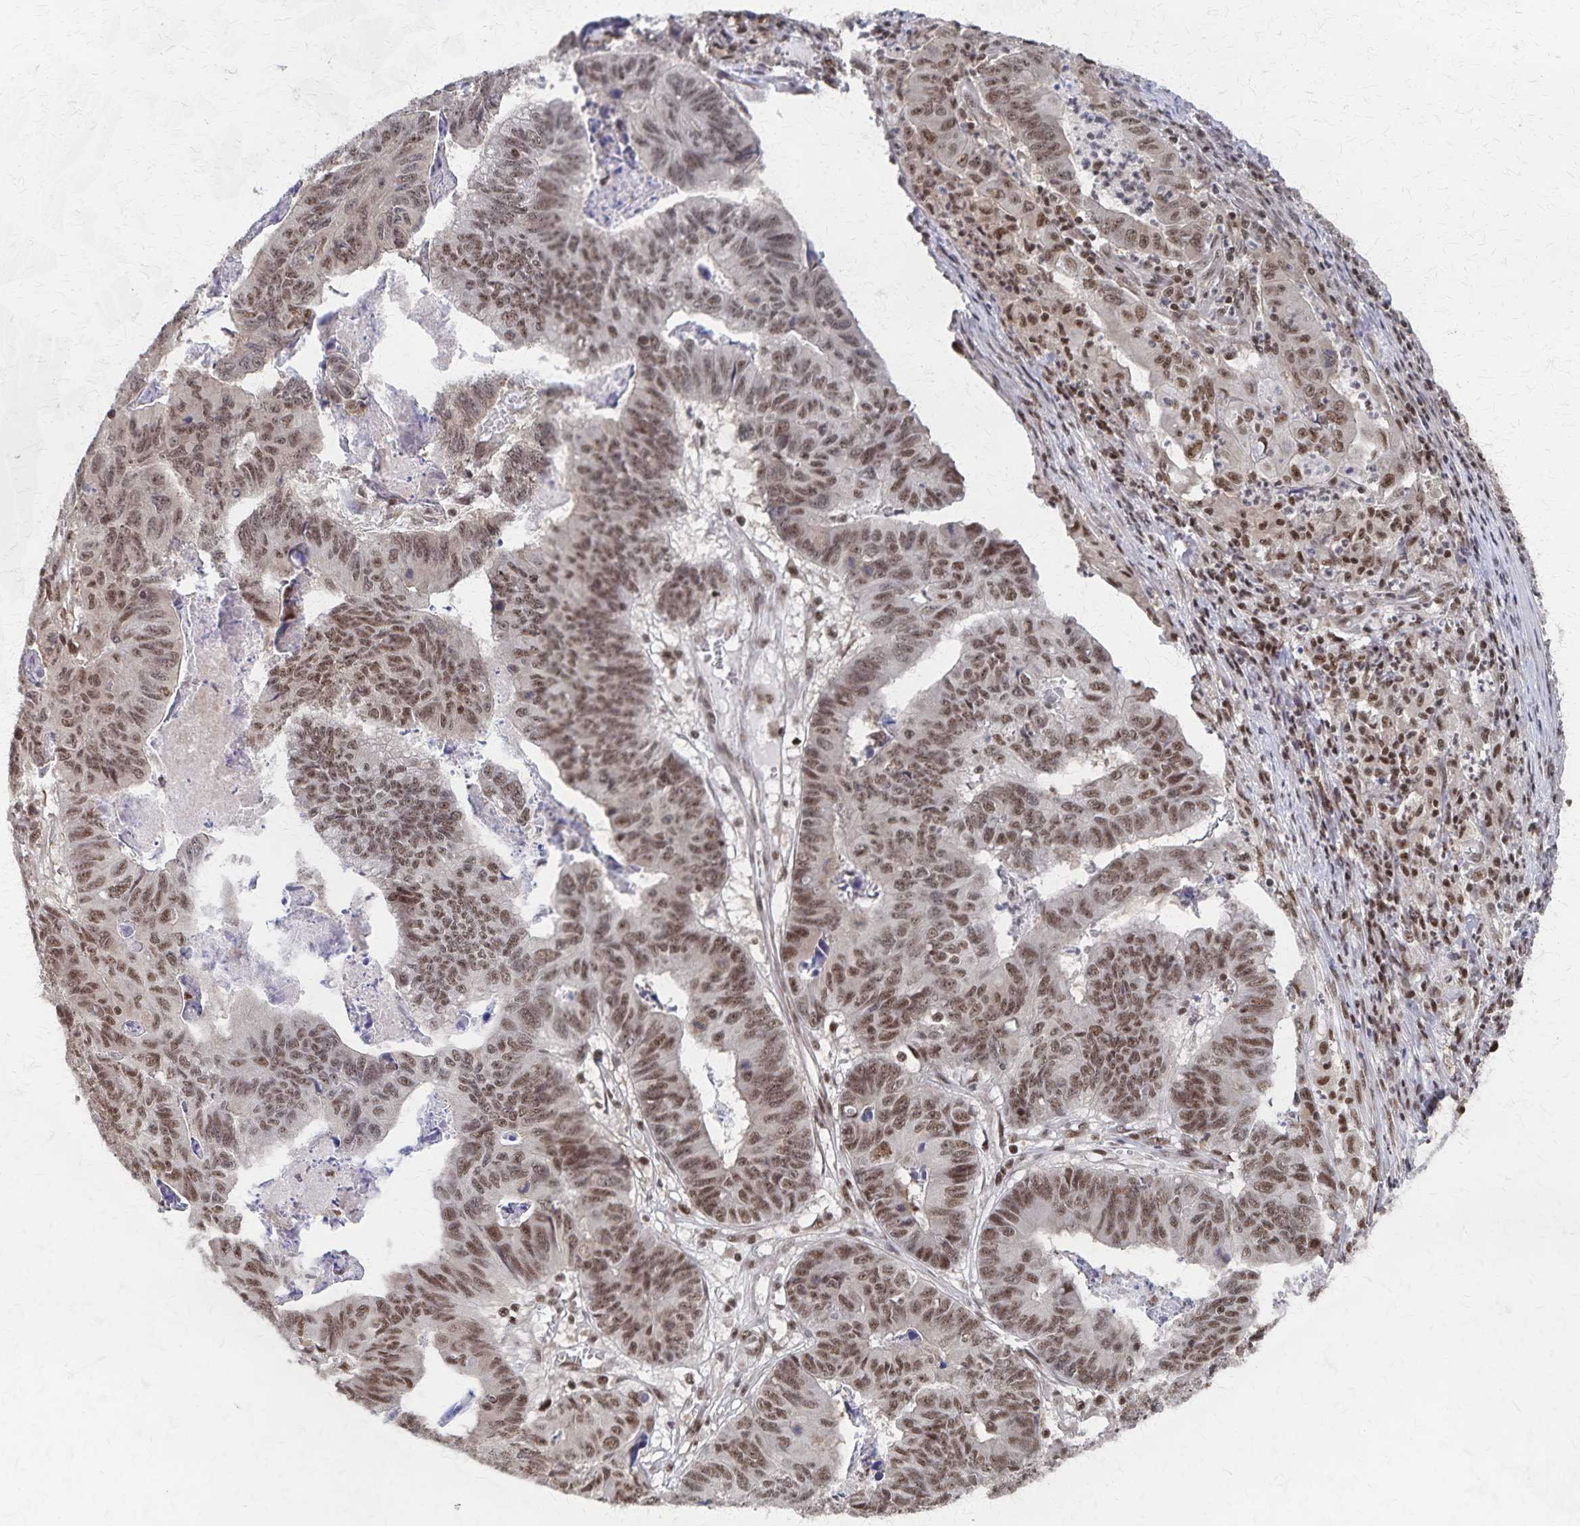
{"staining": {"intensity": "moderate", "quantity": "25%-75%", "location": "nuclear"}, "tissue": "stomach cancer", "cell_type": "Tumor cells", "image_type": "cancer", "snomed": [{"axis": "morphology", "description": "Adenocarcinoma, NOS"}, {"axis": "topography", "description": "Stomach, lower"}], "caption": "Approximately 25%-75% of tumor cells in stomach cancer show moderate nuclear protein positivity as visualized by brown immunohistochemical staining.", "gene": "GTF2B", "patient": {"sex": "male", "age": 77}}